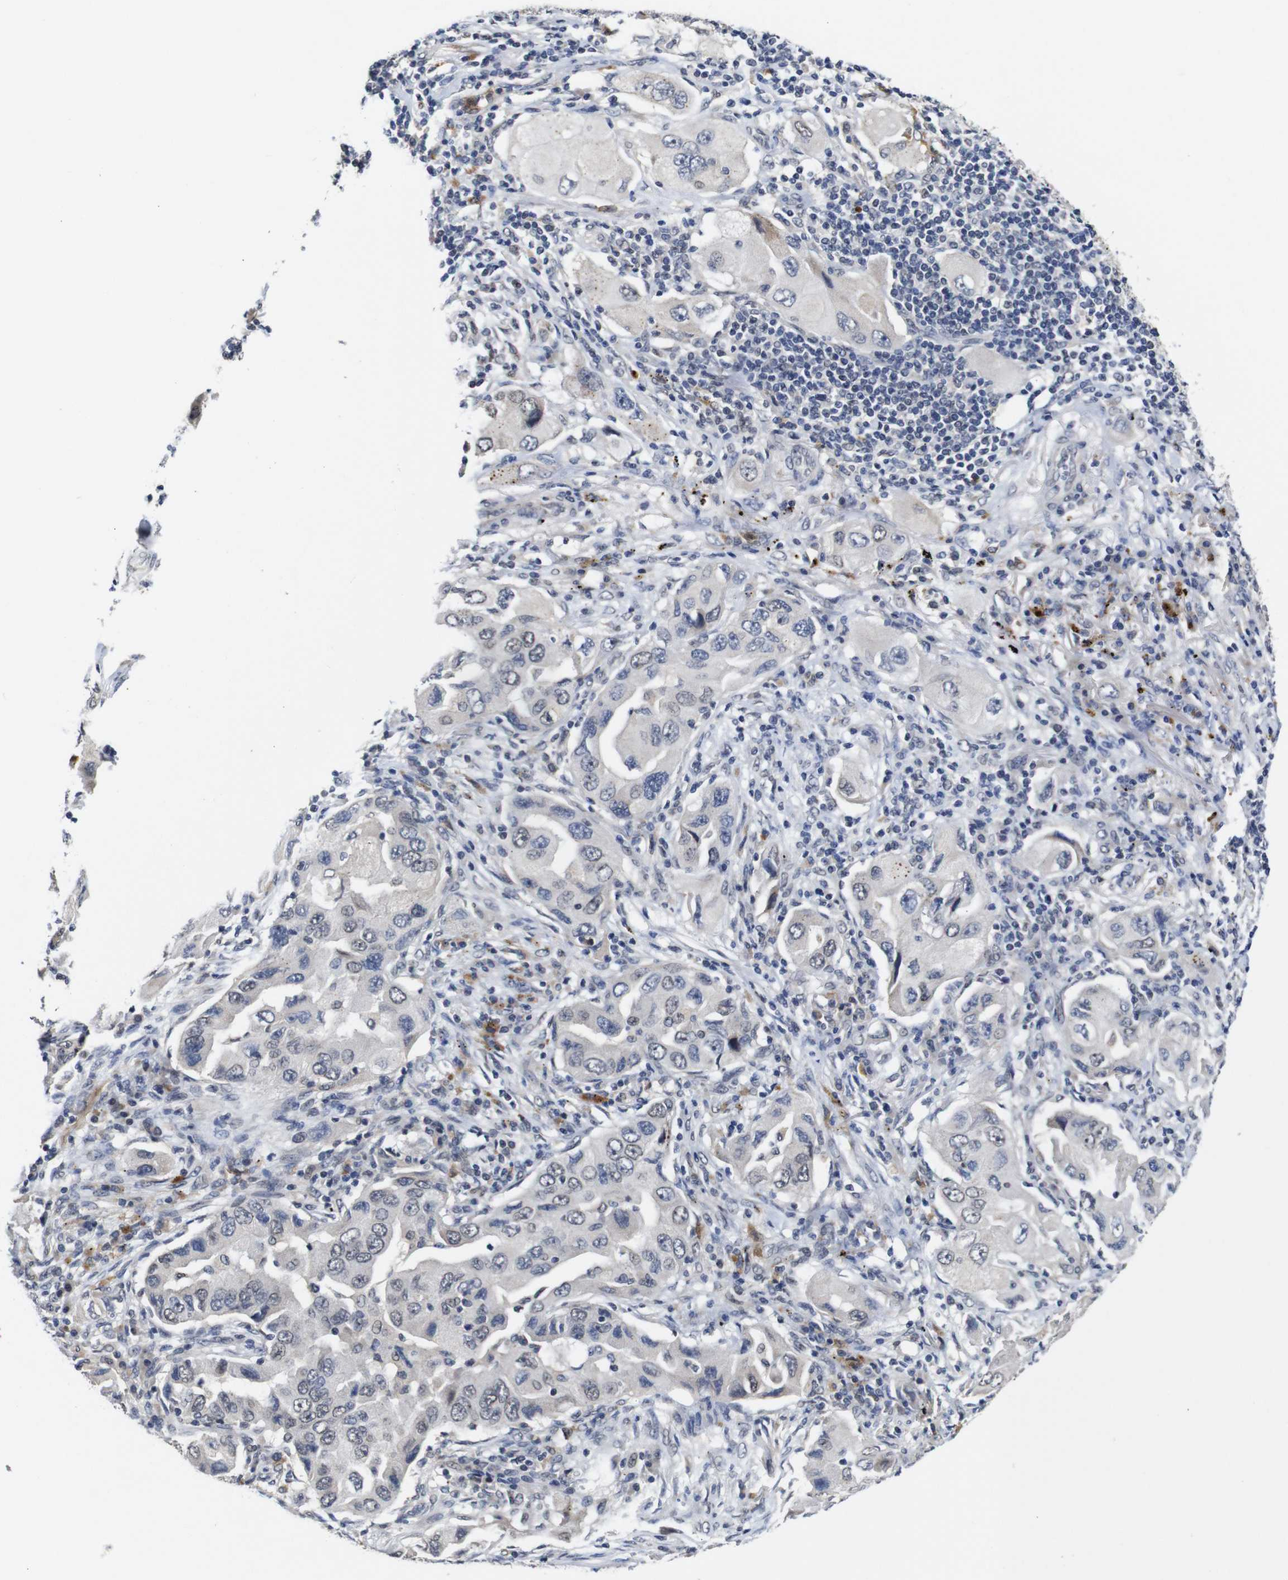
{"staining": {"intensity": "weak", "quantity": "<25%", "location": "nuclear"}, "tissue": "lung cancer", "cell_type": "Tumor cells", "image_type": "cancer", "snomed": [{"axis": "morphology", "description": "Adenocarcinoma, NOS"}, {"axis": "topography", "description": "Lung"}], "caption": "Tumor cells are negative for protein expression in human lung adenocarcinoma.", "gene": "NTRK3", "patient": {"sex": "female", "age": 65}}